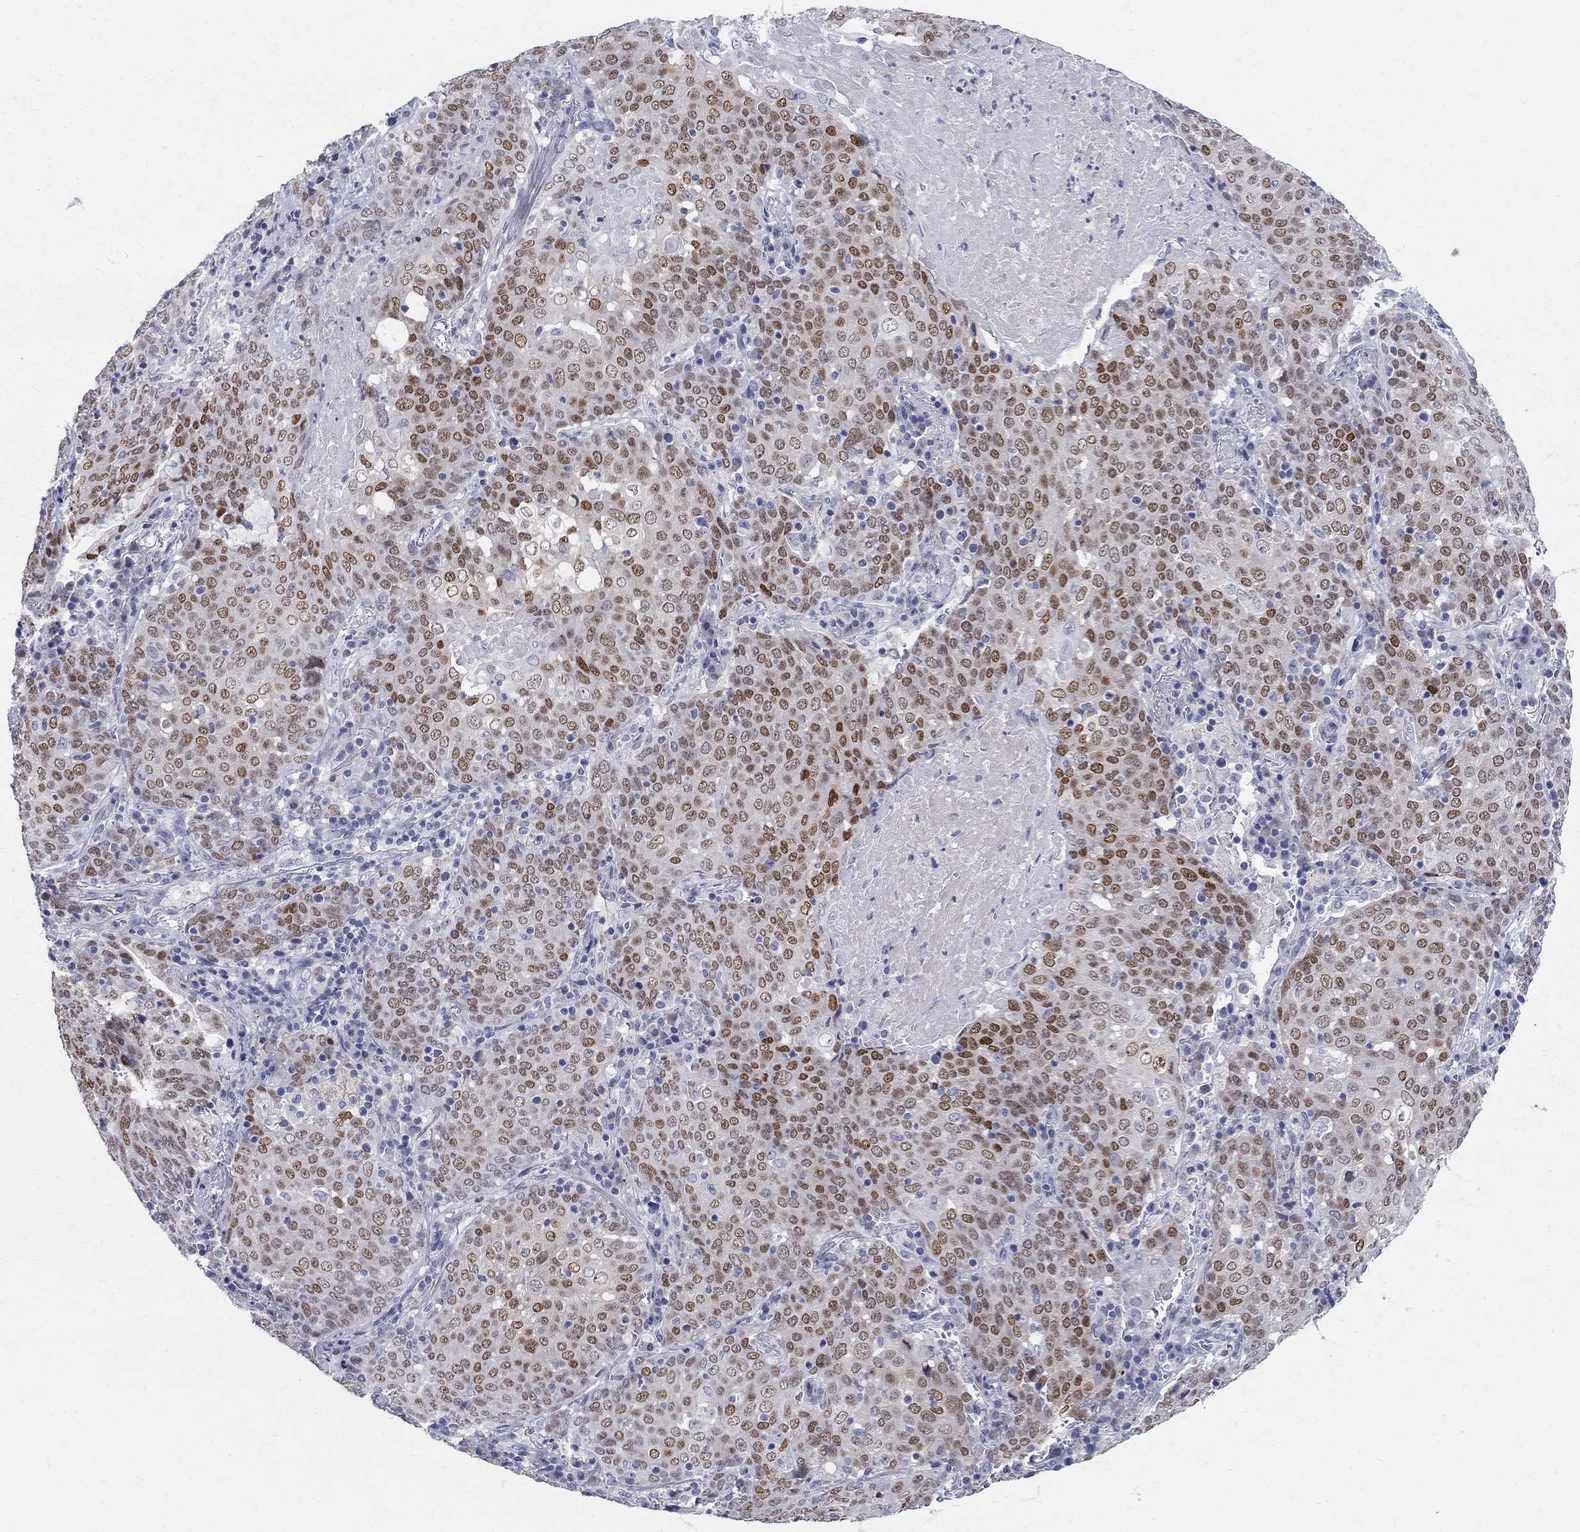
{"staining": {"intensity": "strong", "quantity": "<25%", "location": "nuclear"}, "tissue": "lung cancer", "cell_type": "Tumor cells", "image_type": "cancer", "snomed": [{"axis": "morphology", "description": "Squamous cell carcinoma, NOS"}, {"axis": "topography", "description": "Lung"}], "caption": "Immunohistochemistry (IHC) histopathology image of human lung cancer stained for a protein (brown), which reveals medium levels of strong nuclear positivity in approximately <25% of tumor cells.", "gene": "SOX2", "patient": {"sex": "male", "age": 82}}